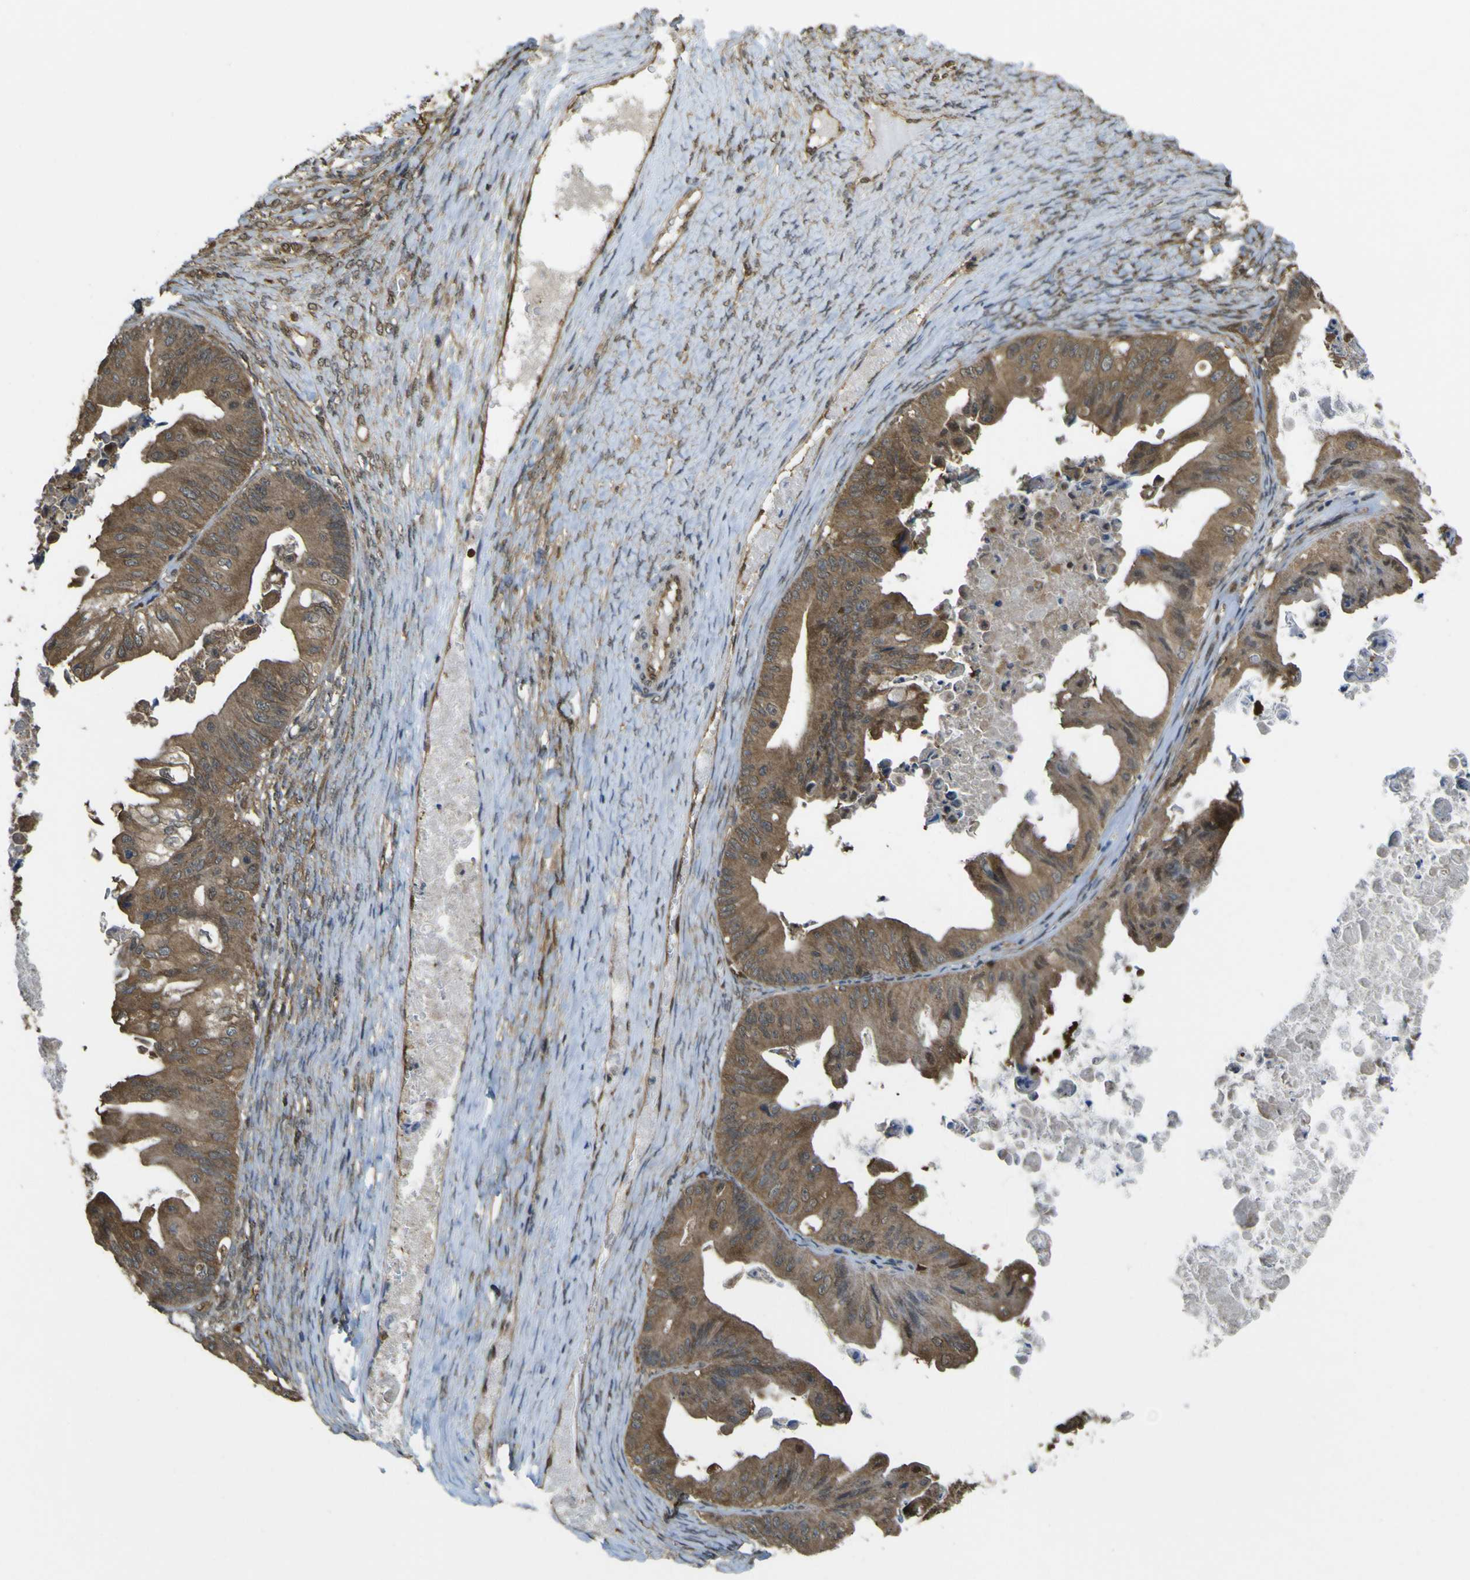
{"staining": {"intensity": "moderate", "quantity": ">75%", "location": "cytoplasmic/membranous"}, "tissue": "ovarian cancer", "cell_type": "Tumor cells", "image_type": "cancer", "snomed": [{"axis": "morphology", "description": "Cystadenocarcinoma, mucinous, NOS"}, {"axis": "topography", "description": "Ovary"}], "caption": "Ovarian cancer (mucinous cystadenocarcinoma) stained with a brown dye displays moderate cytoplasmic/membranous positive staining in approximately >75% of tumor cells.", "gene": "YWHAG", "patient": {"sex": "female", "age": 37}}